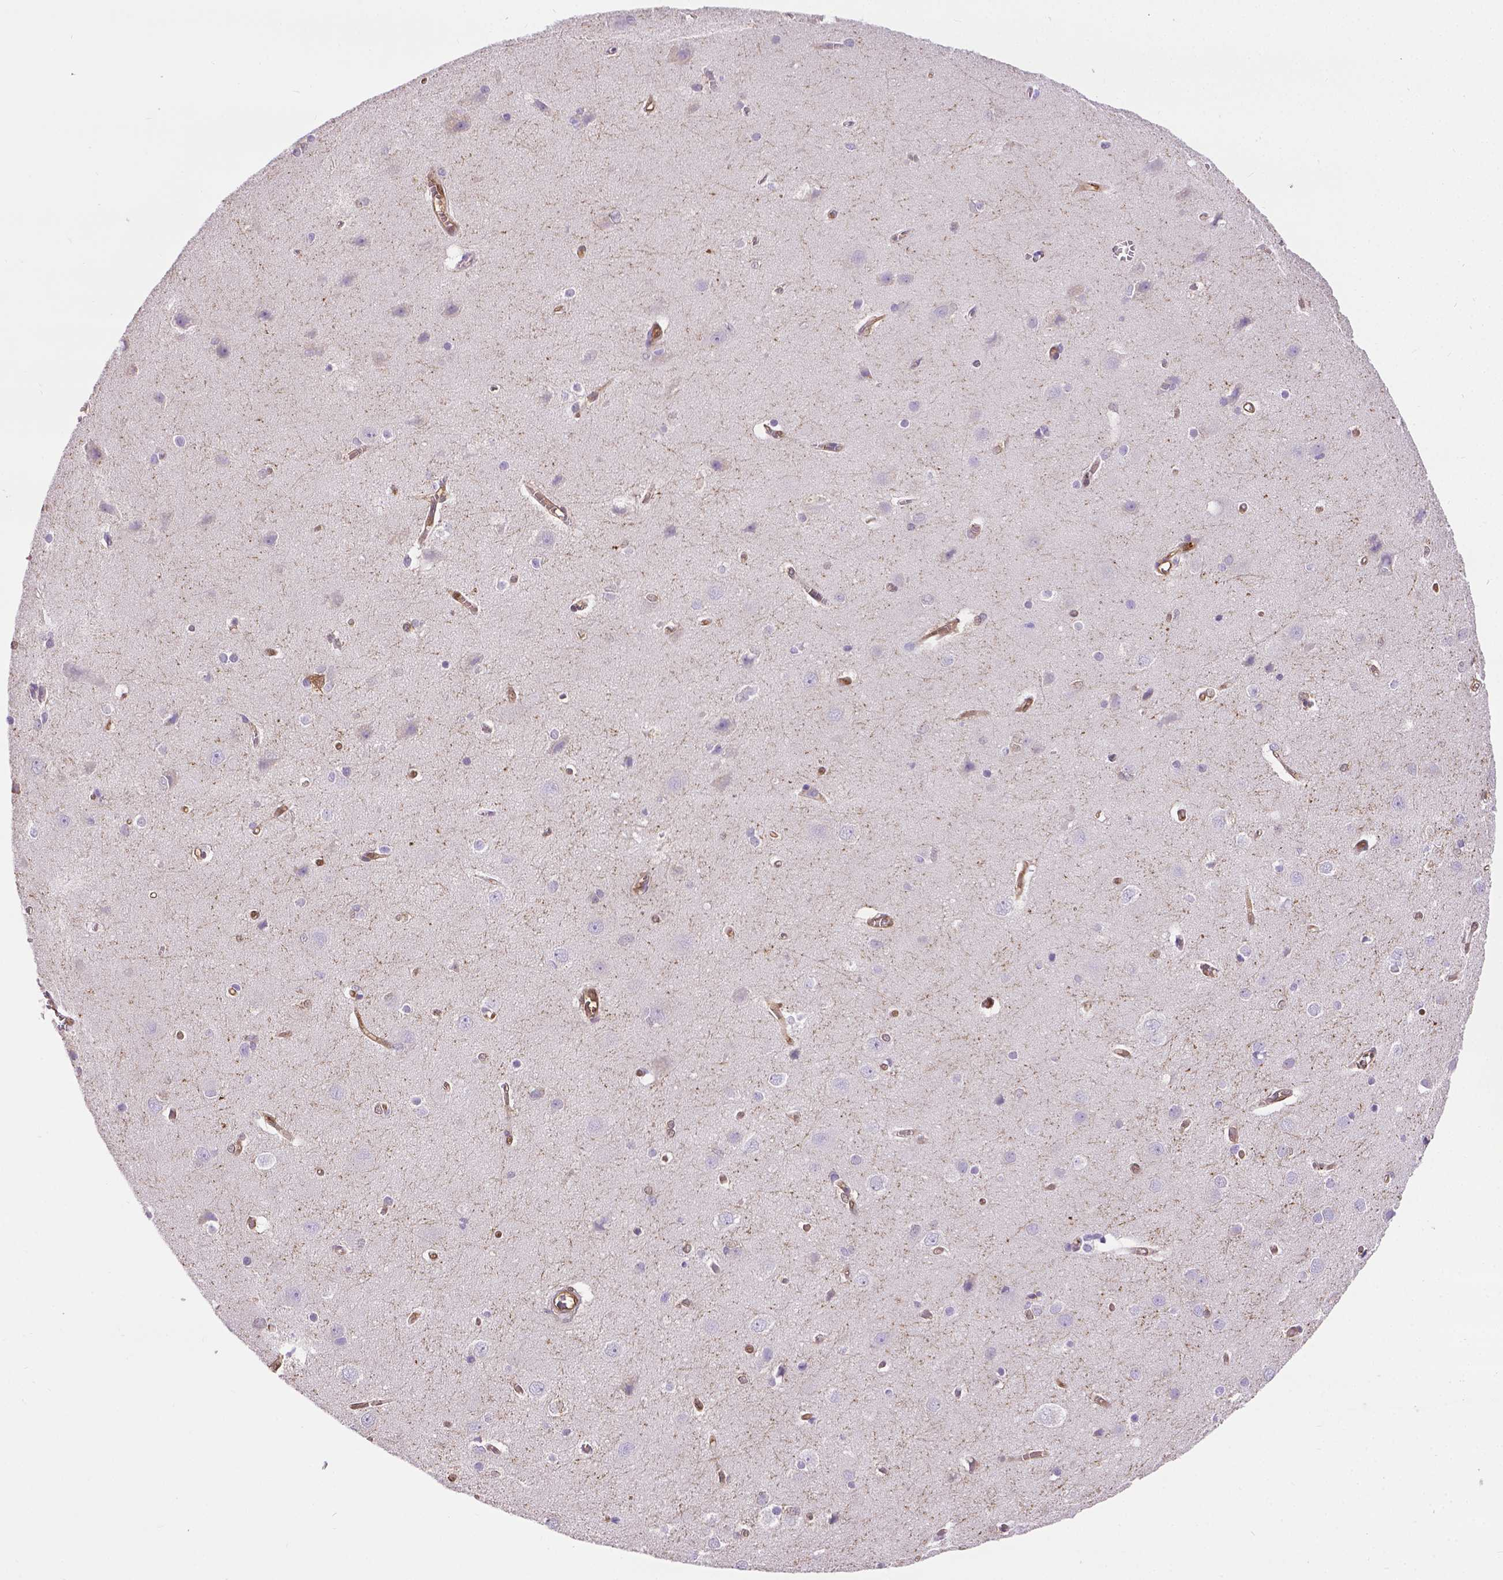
{"staining": {"intensity": "moderate", "quantity": "25%-75%", "location": "cytoplasmic/membranous"}, "tissue": "cerebral cortex", "cell_type": "Endothelial cells", "image_type": "normal", "snomed": [{"axis": "morphology", "description": "Normal tissue, NOS"}, {"axis": "topography", "description": "Cerebral cortex"}], "caption": "Benign cerebral cortex was stained to show a protein in brown. There is medium levels of moderate cytoplasmic/membranous expression in about 25%-75% of endothelial cells. The staining was performed using DAB, with brown indicating positive protein expression. Nuclei are stained blue with hematoxylin.", "gene": "CLIC4", "patient": {"sex": "male", "age": 37}}